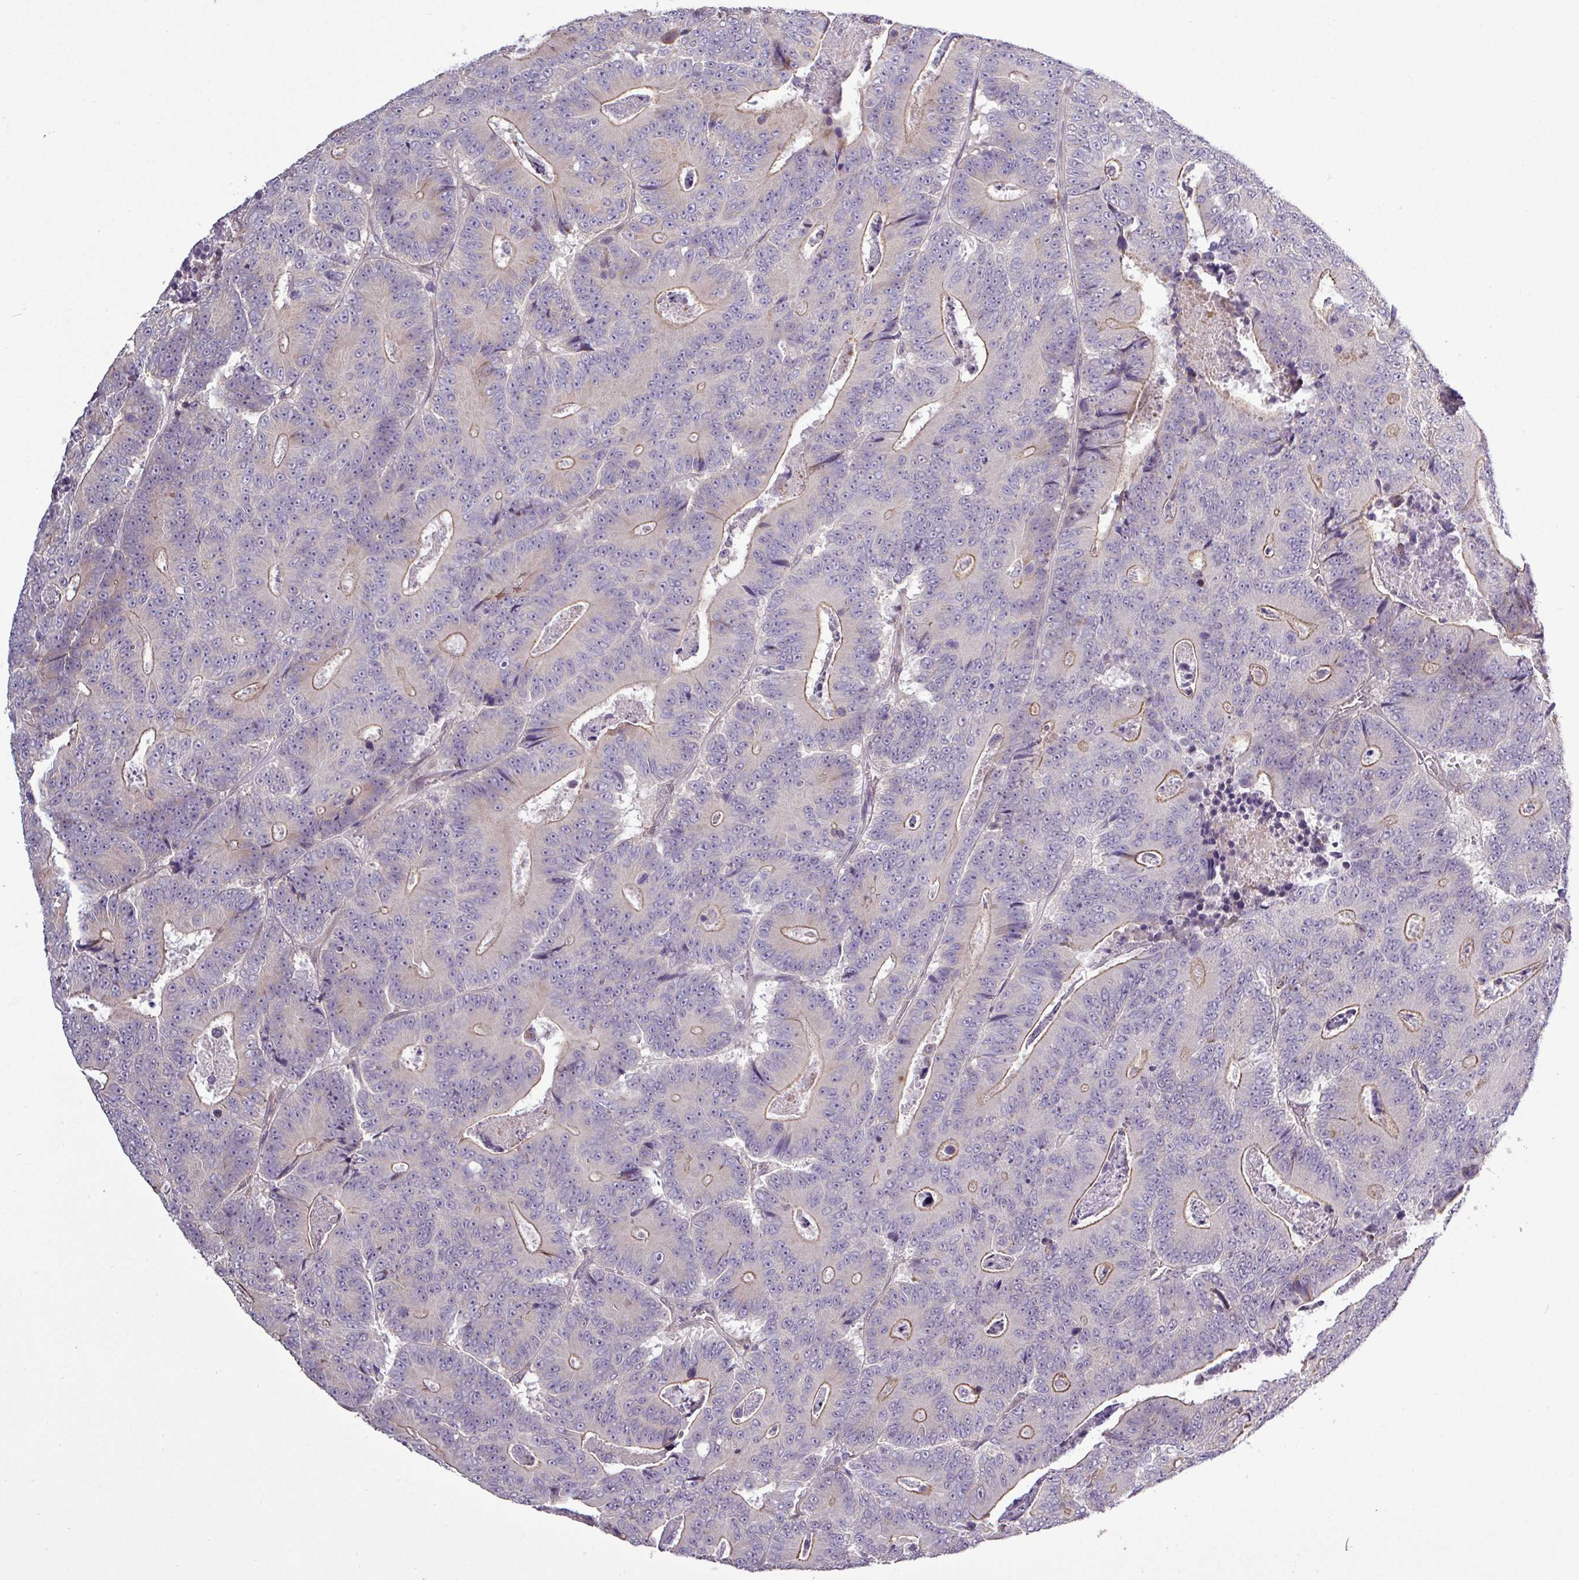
{"staining": {"intensity": "weak", "quantity": "<25%", "location": "cytoplasmic/membranous"}, "tissue": "colorectal cancer", "cell_type": "Tumor cells", "image_type": "cancer", "snomed": [{"axis": "morphology", "description": "Adenocarcinoma, NOS"}, {"axis": "topography", "description": "Colon"}], "caption": "DAB (3,3'-diaminobenzidine) immunohistochemical staining of colorectal cancer (adenocarcinoma) shows no significant staining in tumor cells.", "gene": "GPT2", "patient": {"sex": "male", "age": 83}}